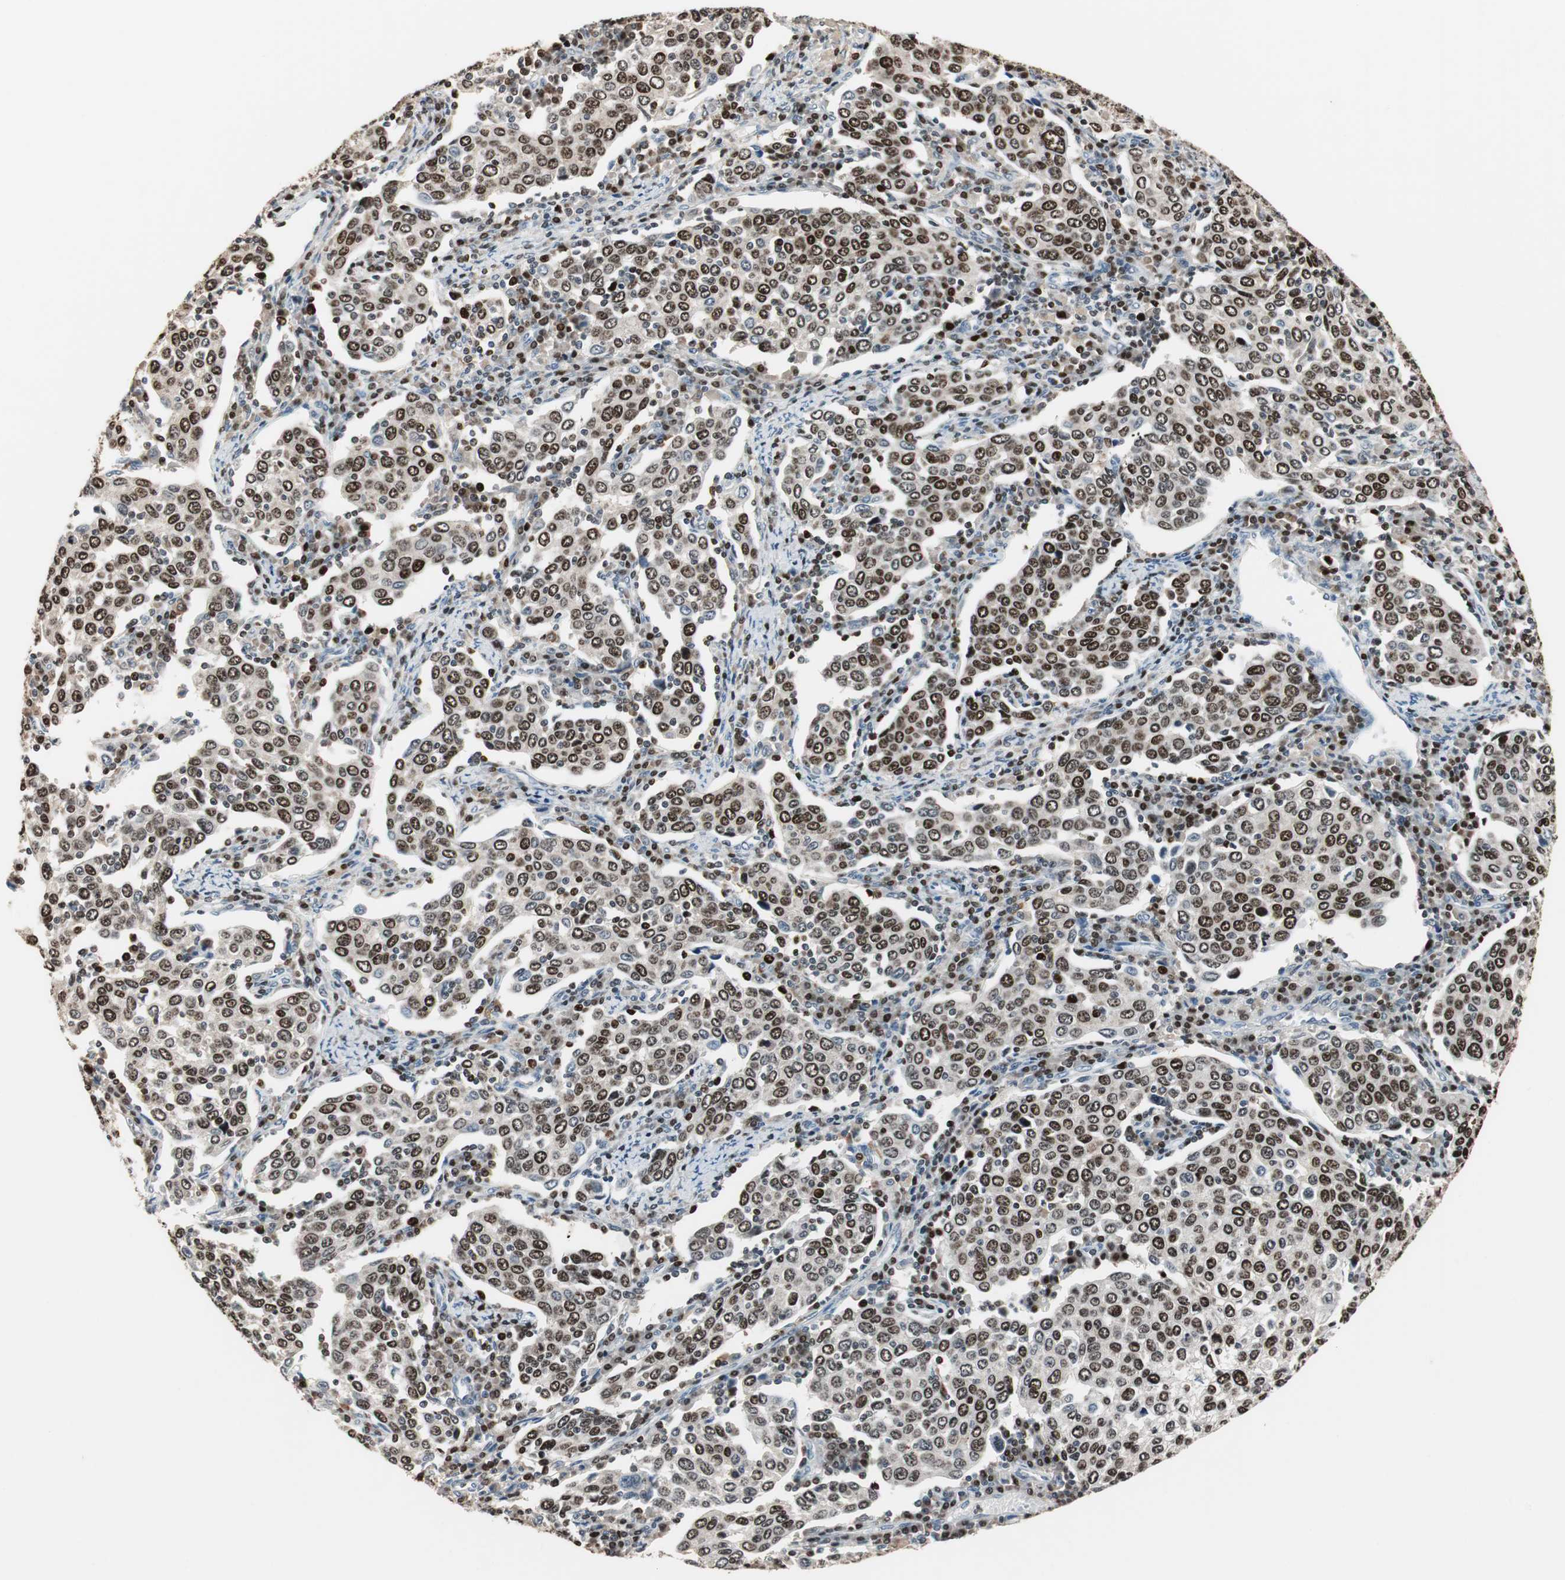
{"staining": {"intensity": "moderate", "quantity": ">75%", "location": "nuclear"}, "tissue": "cervical cancer", "cell_type": "Tumor cells", "image_type": "cancer", "snomed": [{"axis": "morphology", "description": "Squamous cell carcinoma, NOS"}, {"axis": "topography", "description": "Cervix"}], "caption": "Squamous cell carcinoma (cervical) was stained to show a protein in brown. There is medium levels of moderate nuclear expression in about >75% of tumor cells.", "gene": "FEN1", "patient": {"sex": "female", "age": 40}}